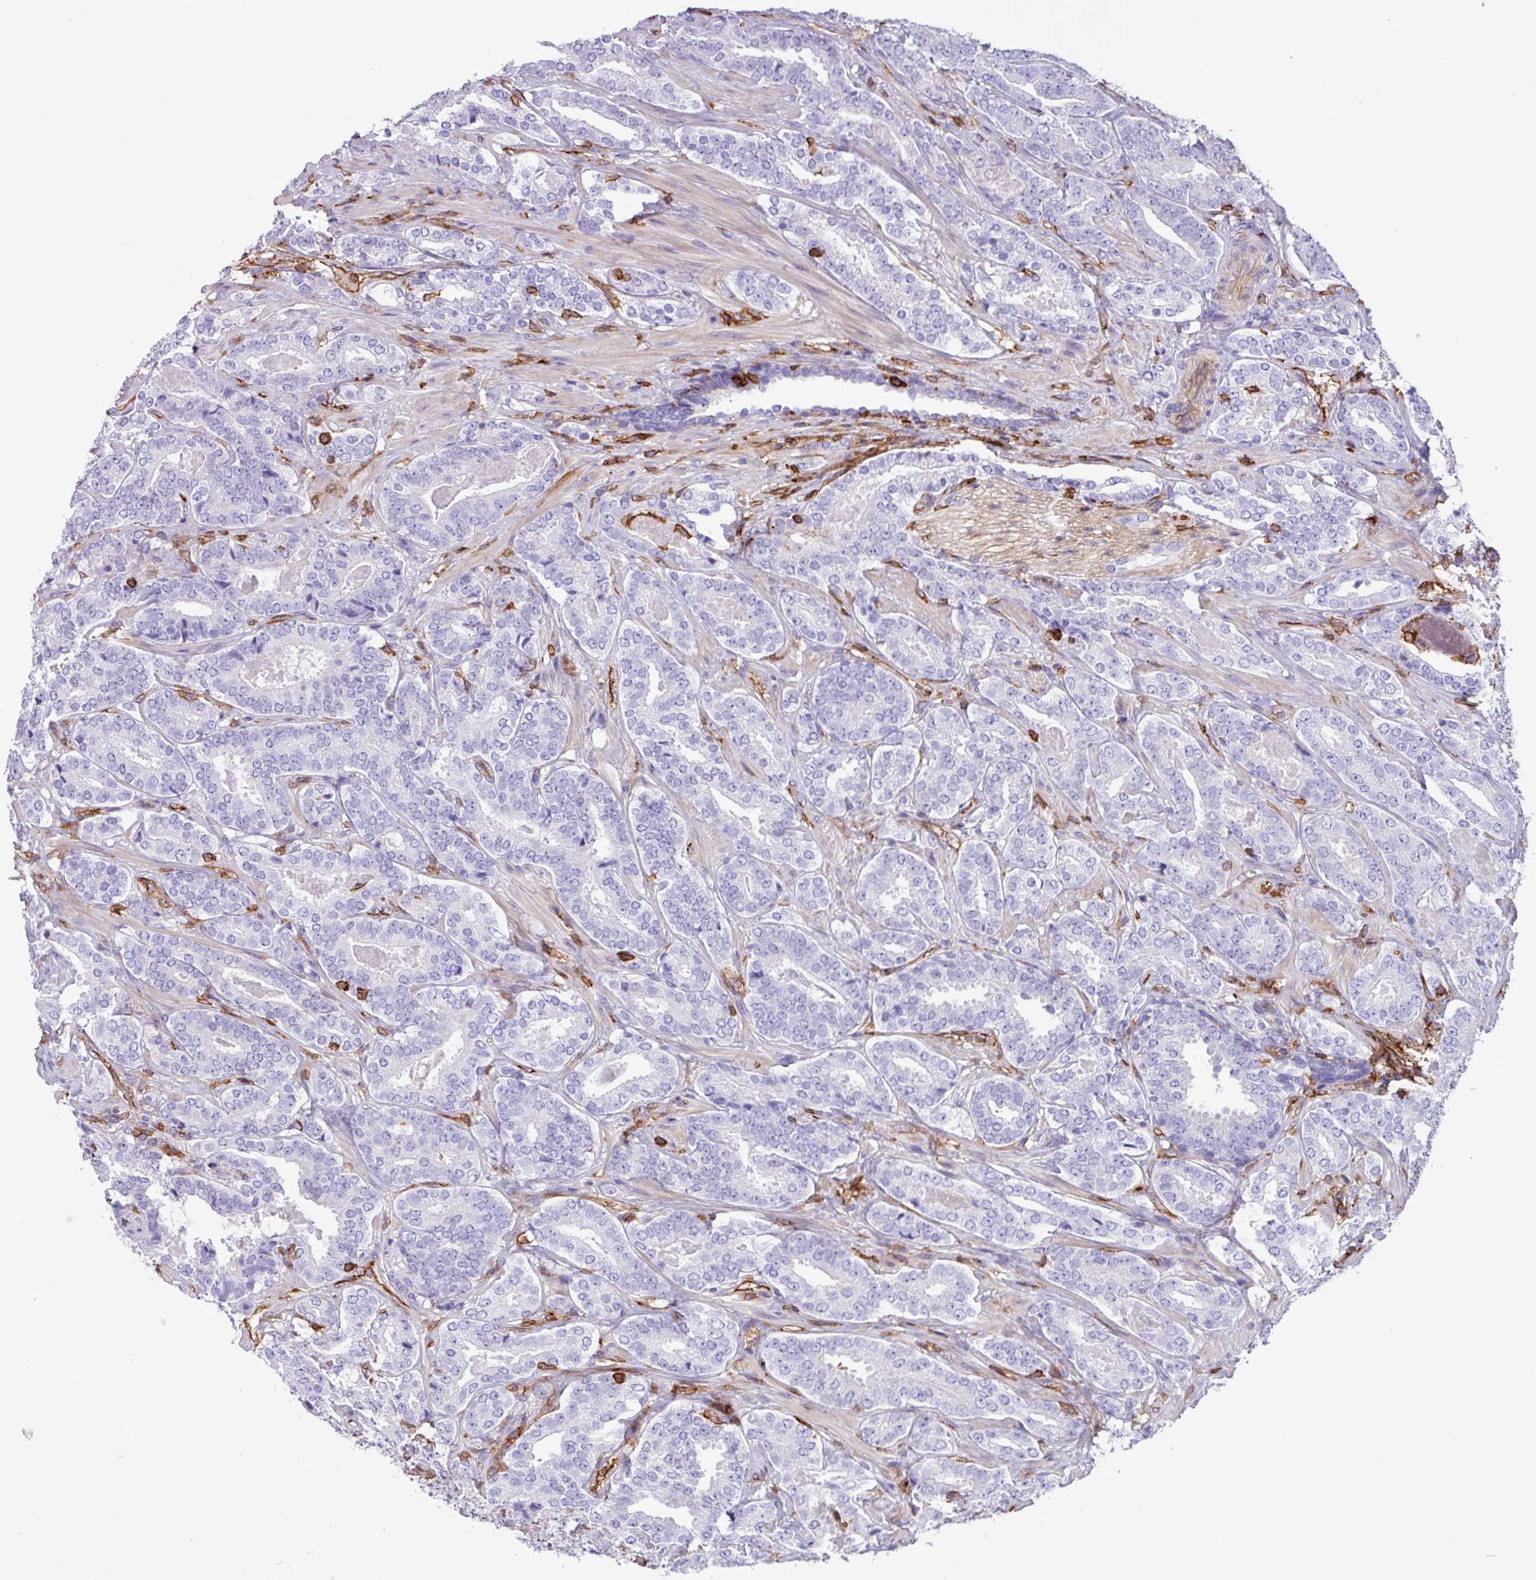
{"staining": {"intensity": "negative", "quantity": "none", "location": "none"}, "tissue": "prostate cancer", "cell_type": "Tumor cells", "image_type": "cancer", "snomed": [{"axis": "morphology", "description": "Adenocarcinoma, High grade"}, {"axis": "topography", "description": "Prostate"}], "caption": "Immunohistochemical staining of prostate cancer (high-grade adenocarcinoma) shows no significant staining in tumor cells.", "gene": "PPP1R18", "patient": {"sex": "male", "age": 65}}